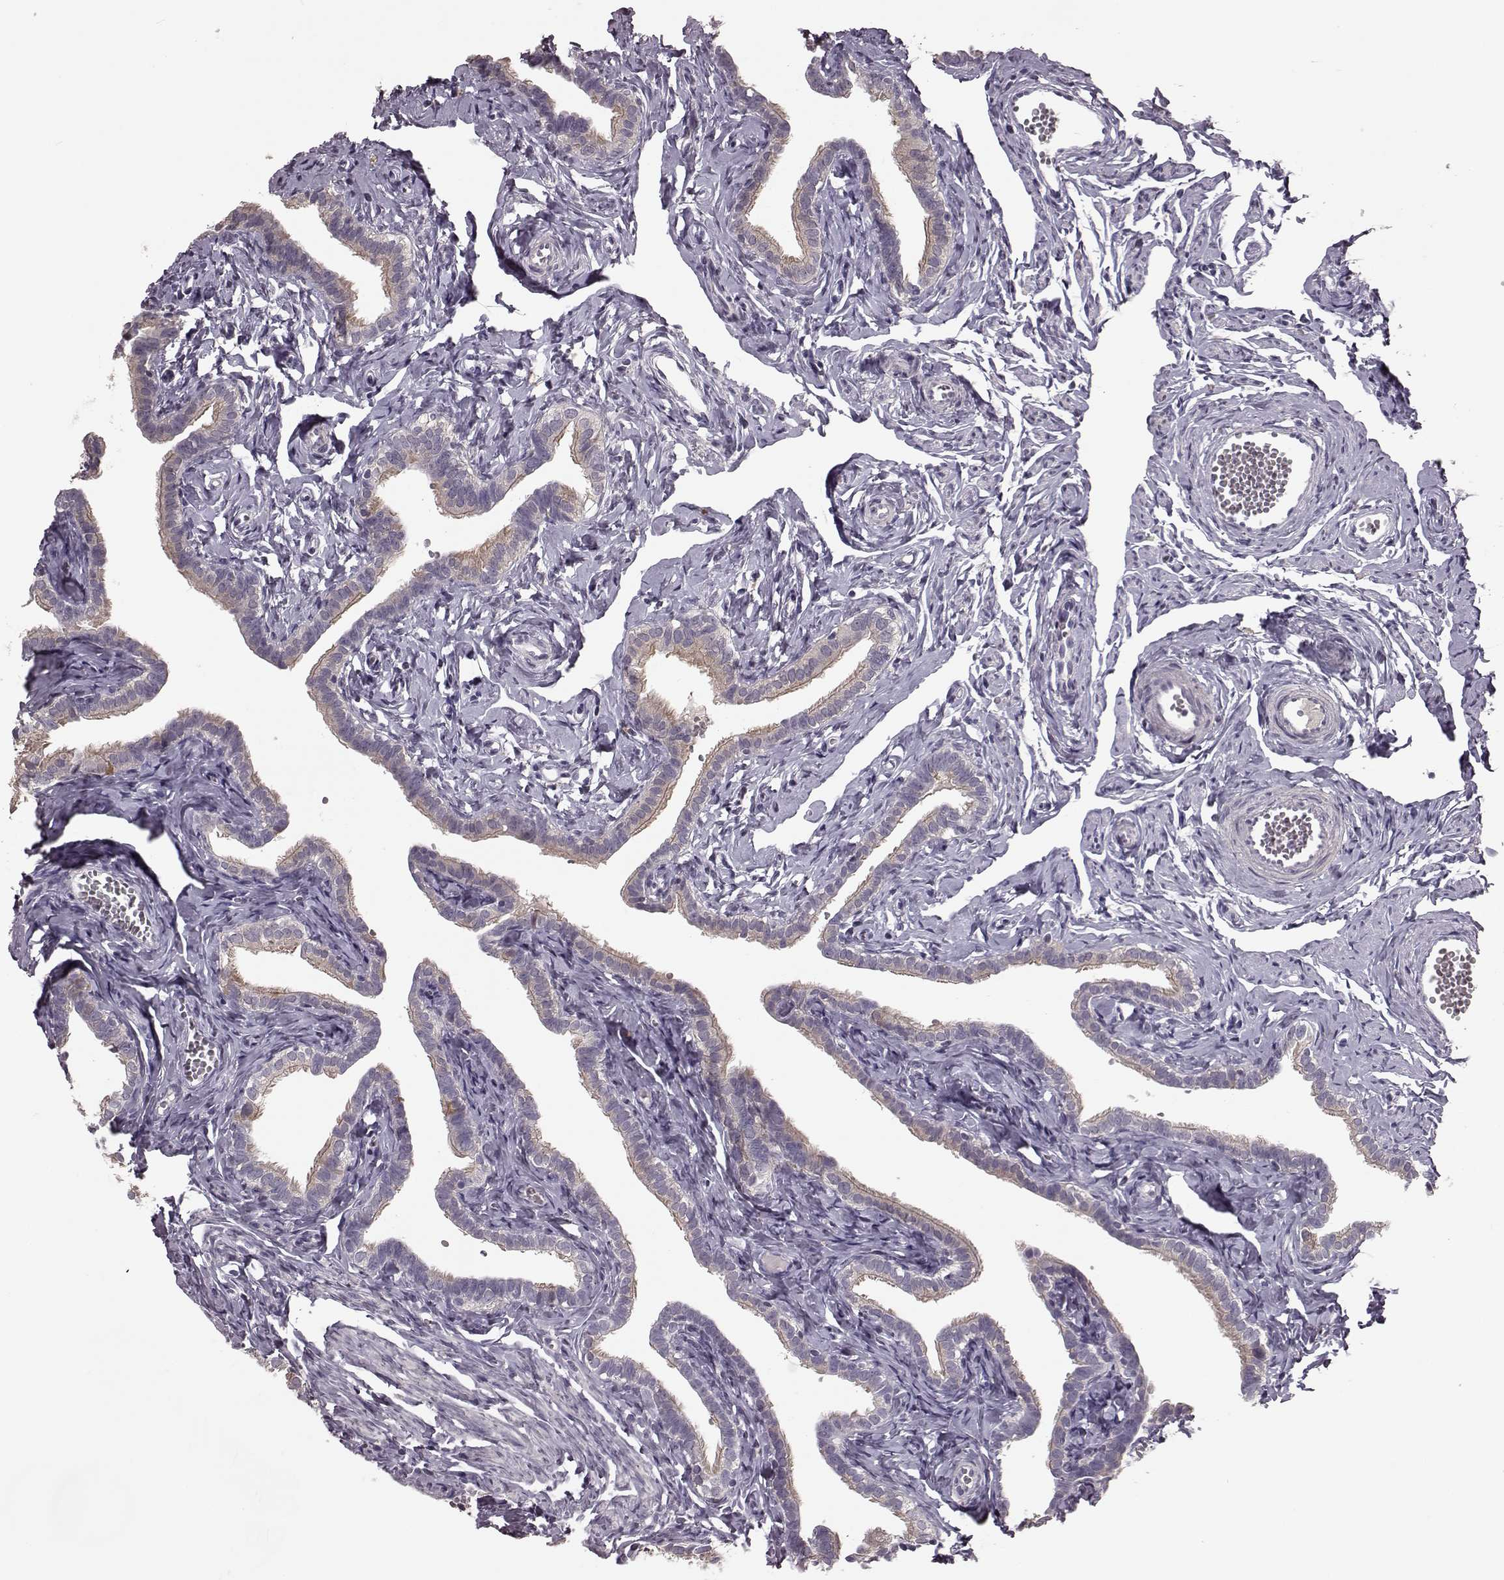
{"staining": {"intensity": "moderate", "quantity": "25%-75%", "location": "cytoplasmic/membranous"}, "tissue": "fallopian tube", "cell_type": "Glandular cells", "image_type": "normal", "snomed": [{"axis": "morphology", "description": "Normal tissue, NOS"}, {"axis": "topography", "description": "Fallopian tube"}], "caption": "Glandular cells demonstrate medium levels of moderate cytoplasmic/membranous staining in about 25%-75% of cells in benign human fallopian tube.", "gene": "SLC52A3", "patient": {"sex": "female", "age": 41}}